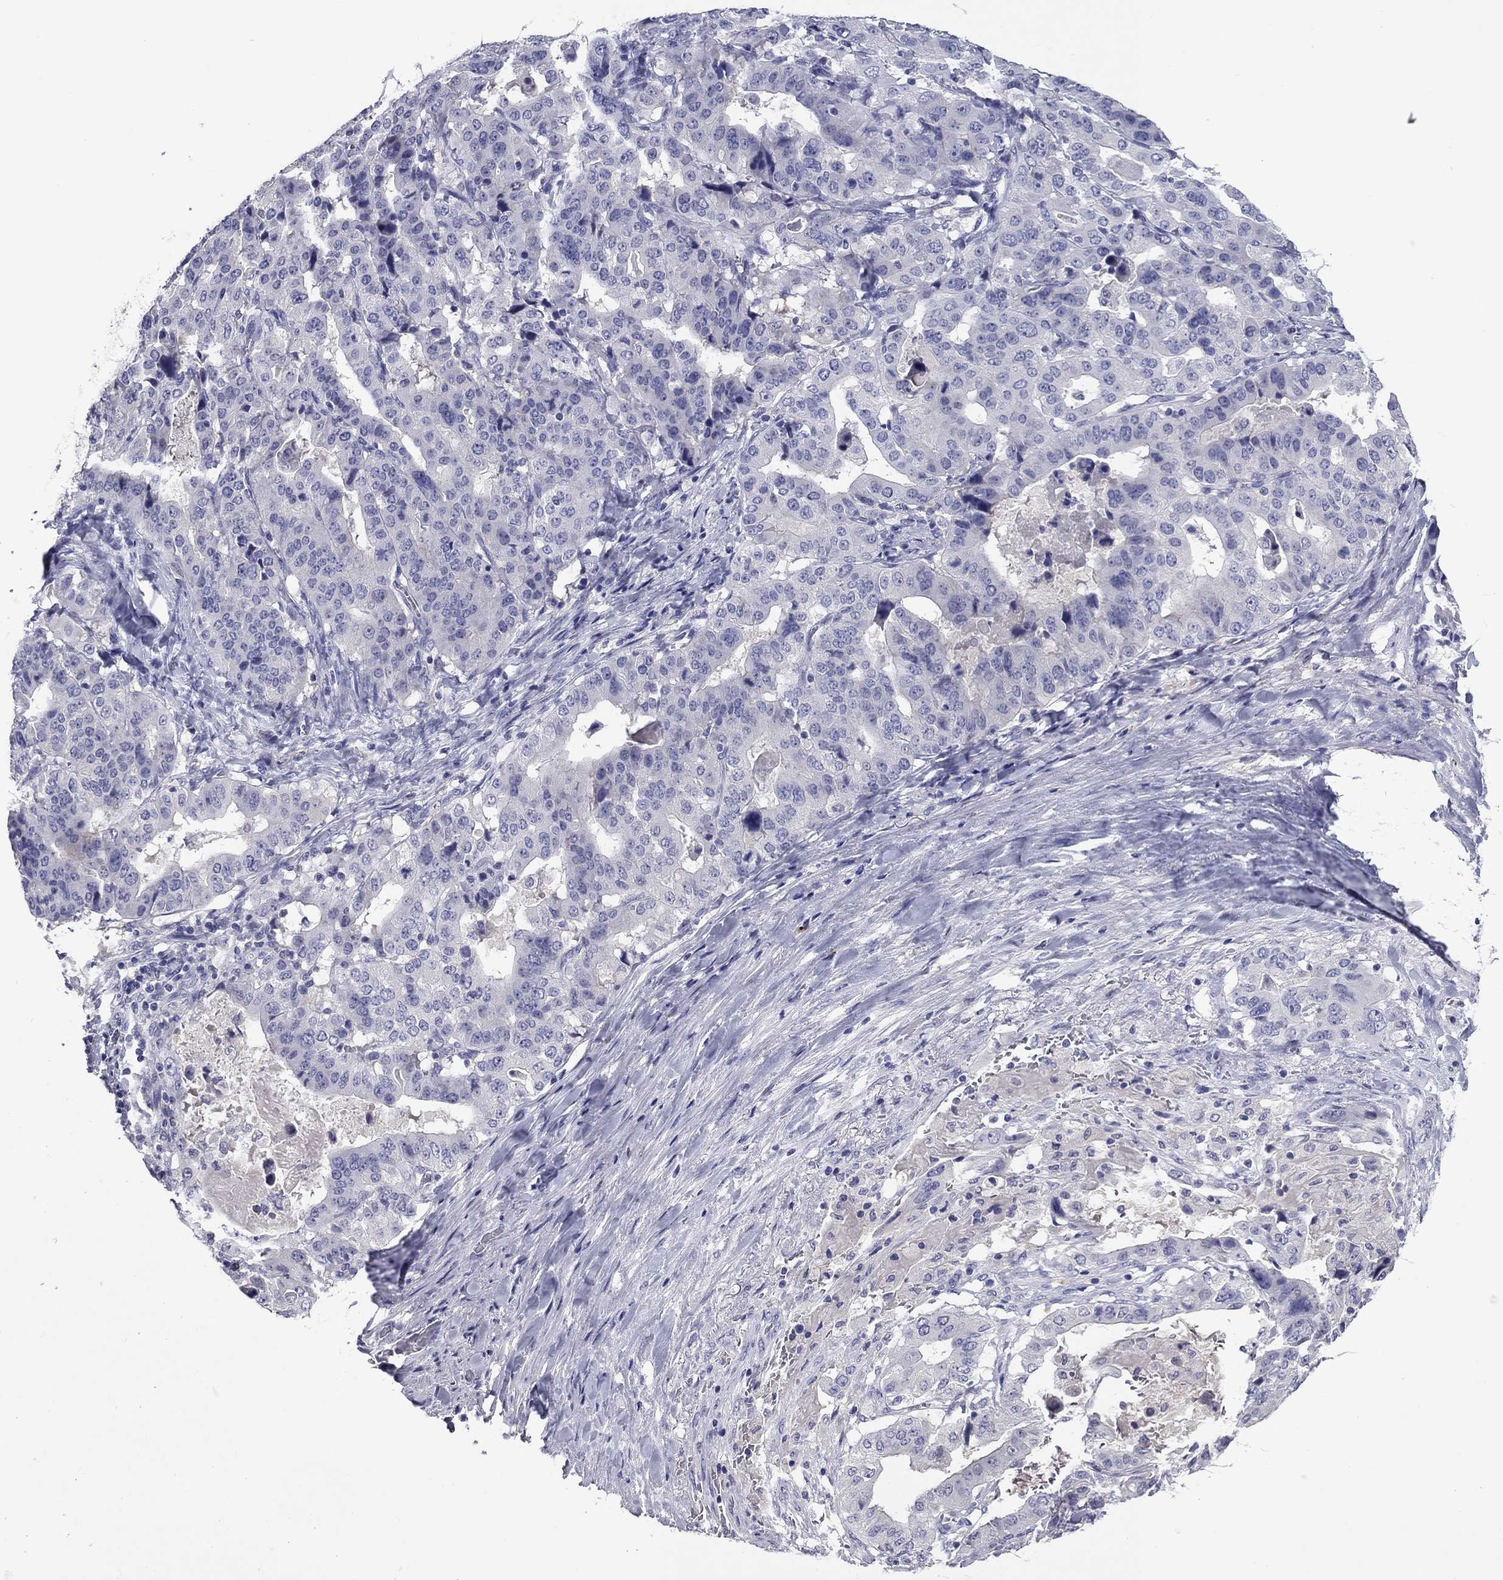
{"staining": {"intensity": "negative", "quantity": "none", "location": "none"}, "tissue": "stomach cancer", "cell_type": "Tumor cells", "image_type": "cancer", "snomed": [{"axis": "morphology", "description": "Adenocarcinoma, NOS"}, {"axis": "topography", "description": "Stomach"}], "caption": "Tumor cells show no significant protein expression in adenocarcinoma (stomach).", "gene": "CFAP119", "patient": {"sex": "male", "age": 48}}